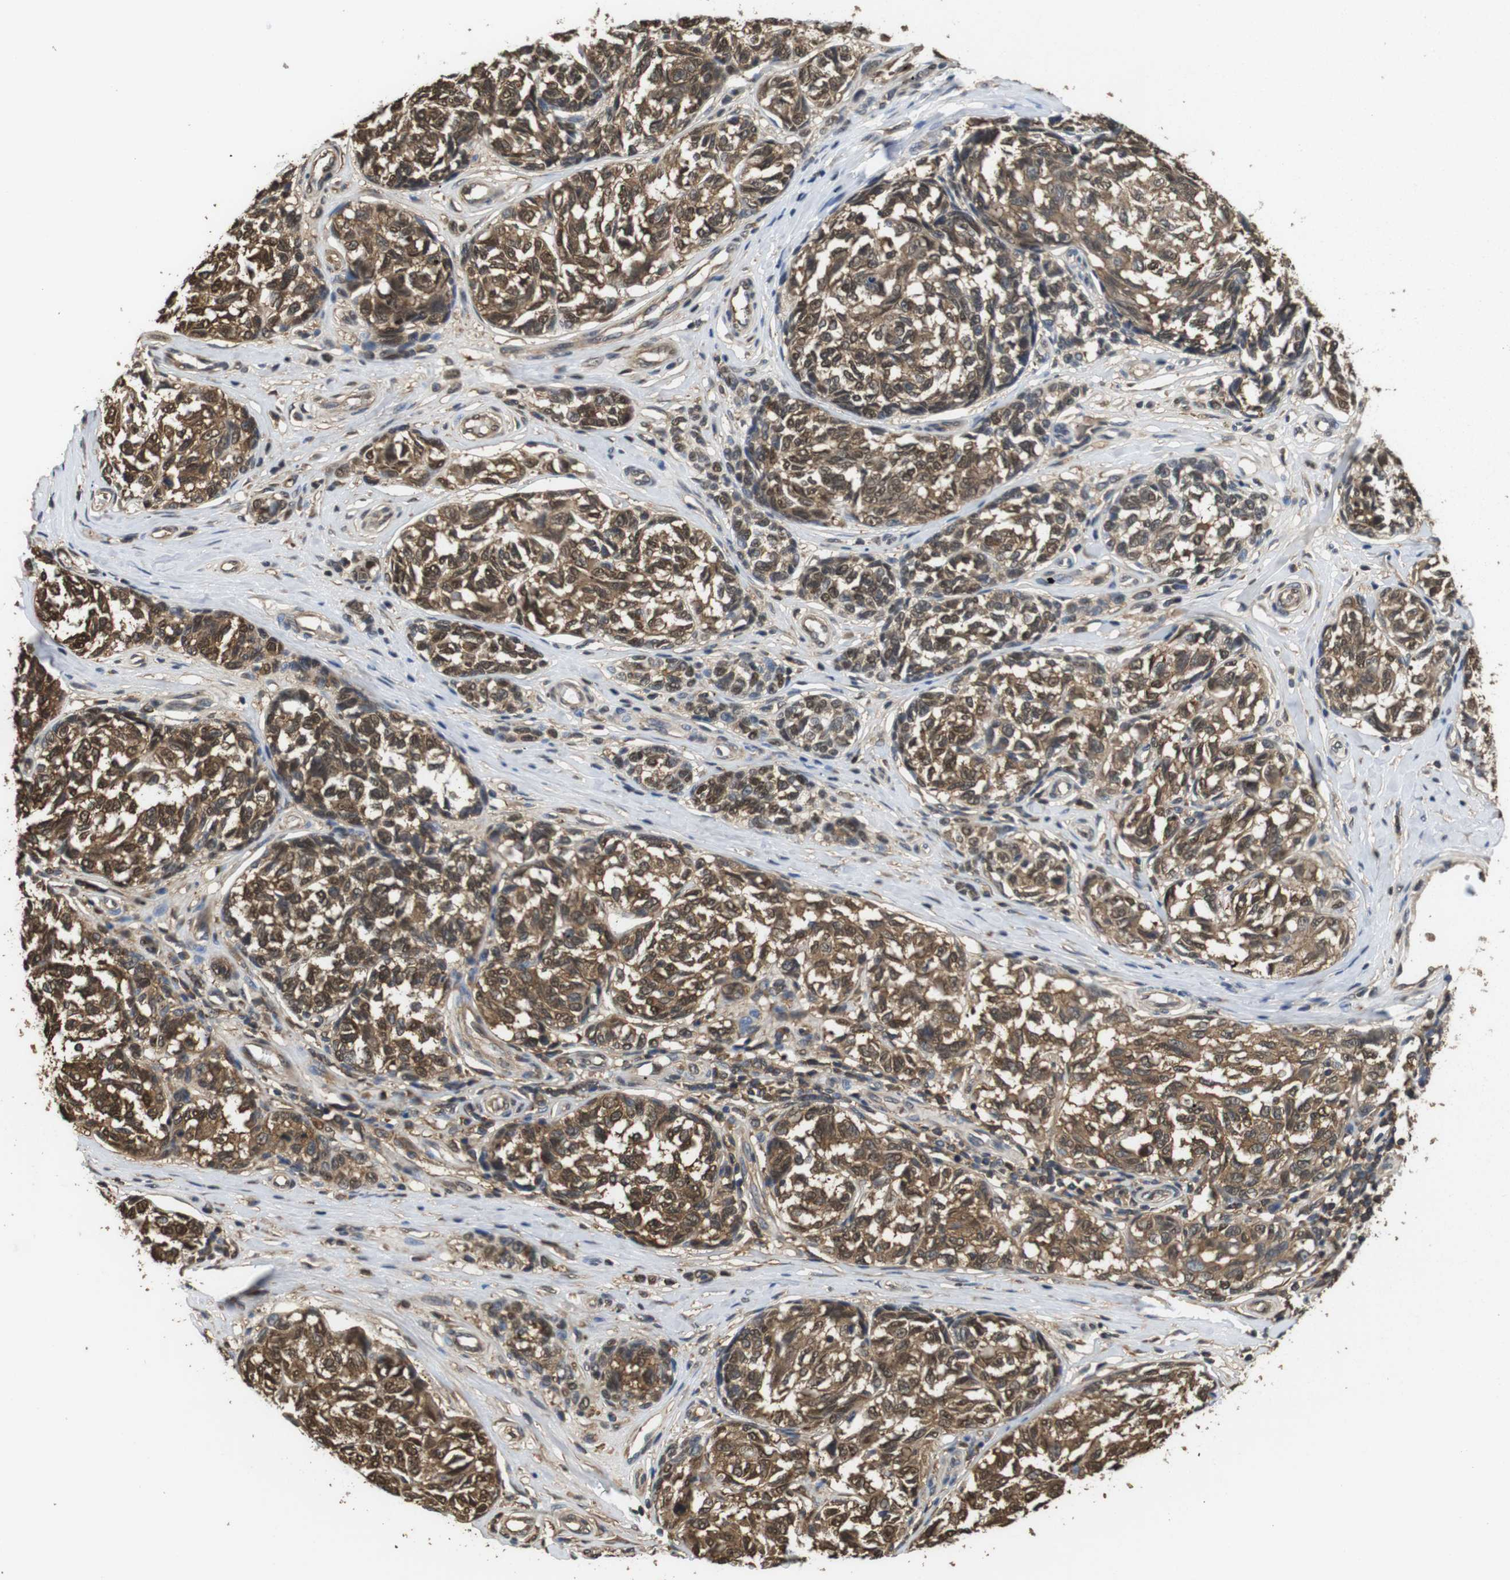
{"staining": {"intensity": "moderate", "quantity": ">75%", "location": "cytoplasmic/membranous,nuclear"}, "tissue": "melanoma", "cell_type": "Tumor cells", "image_type": "cancer", "snomed": [{"axis": "morphology", "description": "Malignant melanoma, NOS"}, {"axis": "topography", "description": "Skin"}], "caption": "The micrograph shows immunohistochemical staining of melanoma. There is moderate cytoplasmic/membranous and nuclear positivity is identified in about >75% of tumor cells. (DAB IHC with brightfield microscopy, high magnification).", "gene": "LDHA", "patient": {"sex": "female", "age": 64}}